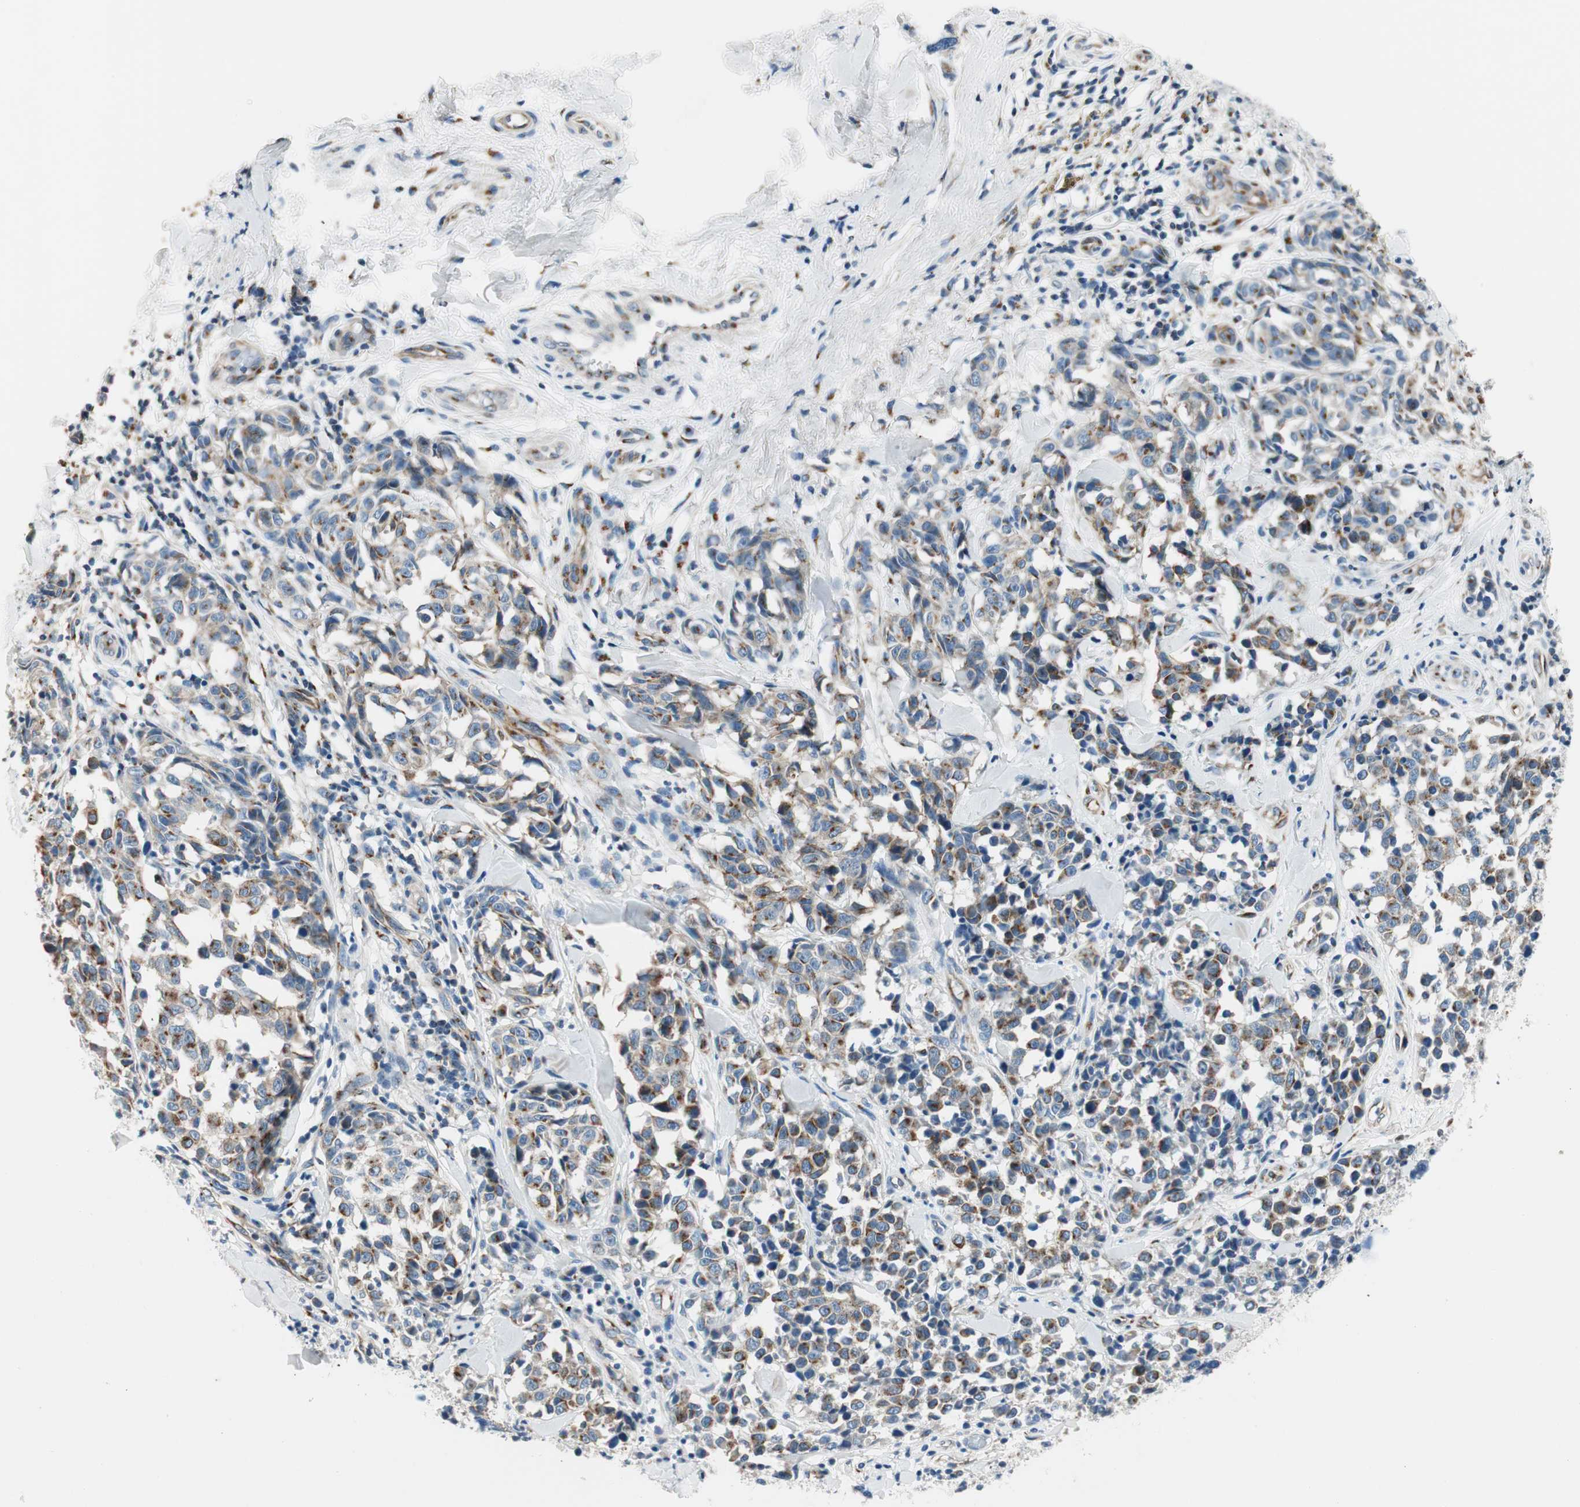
{"staining": {"intensity": "moderate", "quantity": ">75%", "location": "cytoplasmic/membranous"}, "tissue": "melanoma", "cell_type": "Tumor cells", "image_type": "cancer", "snomed": [{"axis": "morphology", "description": "Malignant melanoma, NOS"}, {"axis": "topography", "description": "Skin"}], "caption": "The photomicrograph exhibits immunohistochemical staining of malignant melanoma. There is moderate cytoplasmic/membranous expression is seen in about >75% of tumor cells.", "gene": "TMF1", "patient": {"sex": "female", "age": 64}}